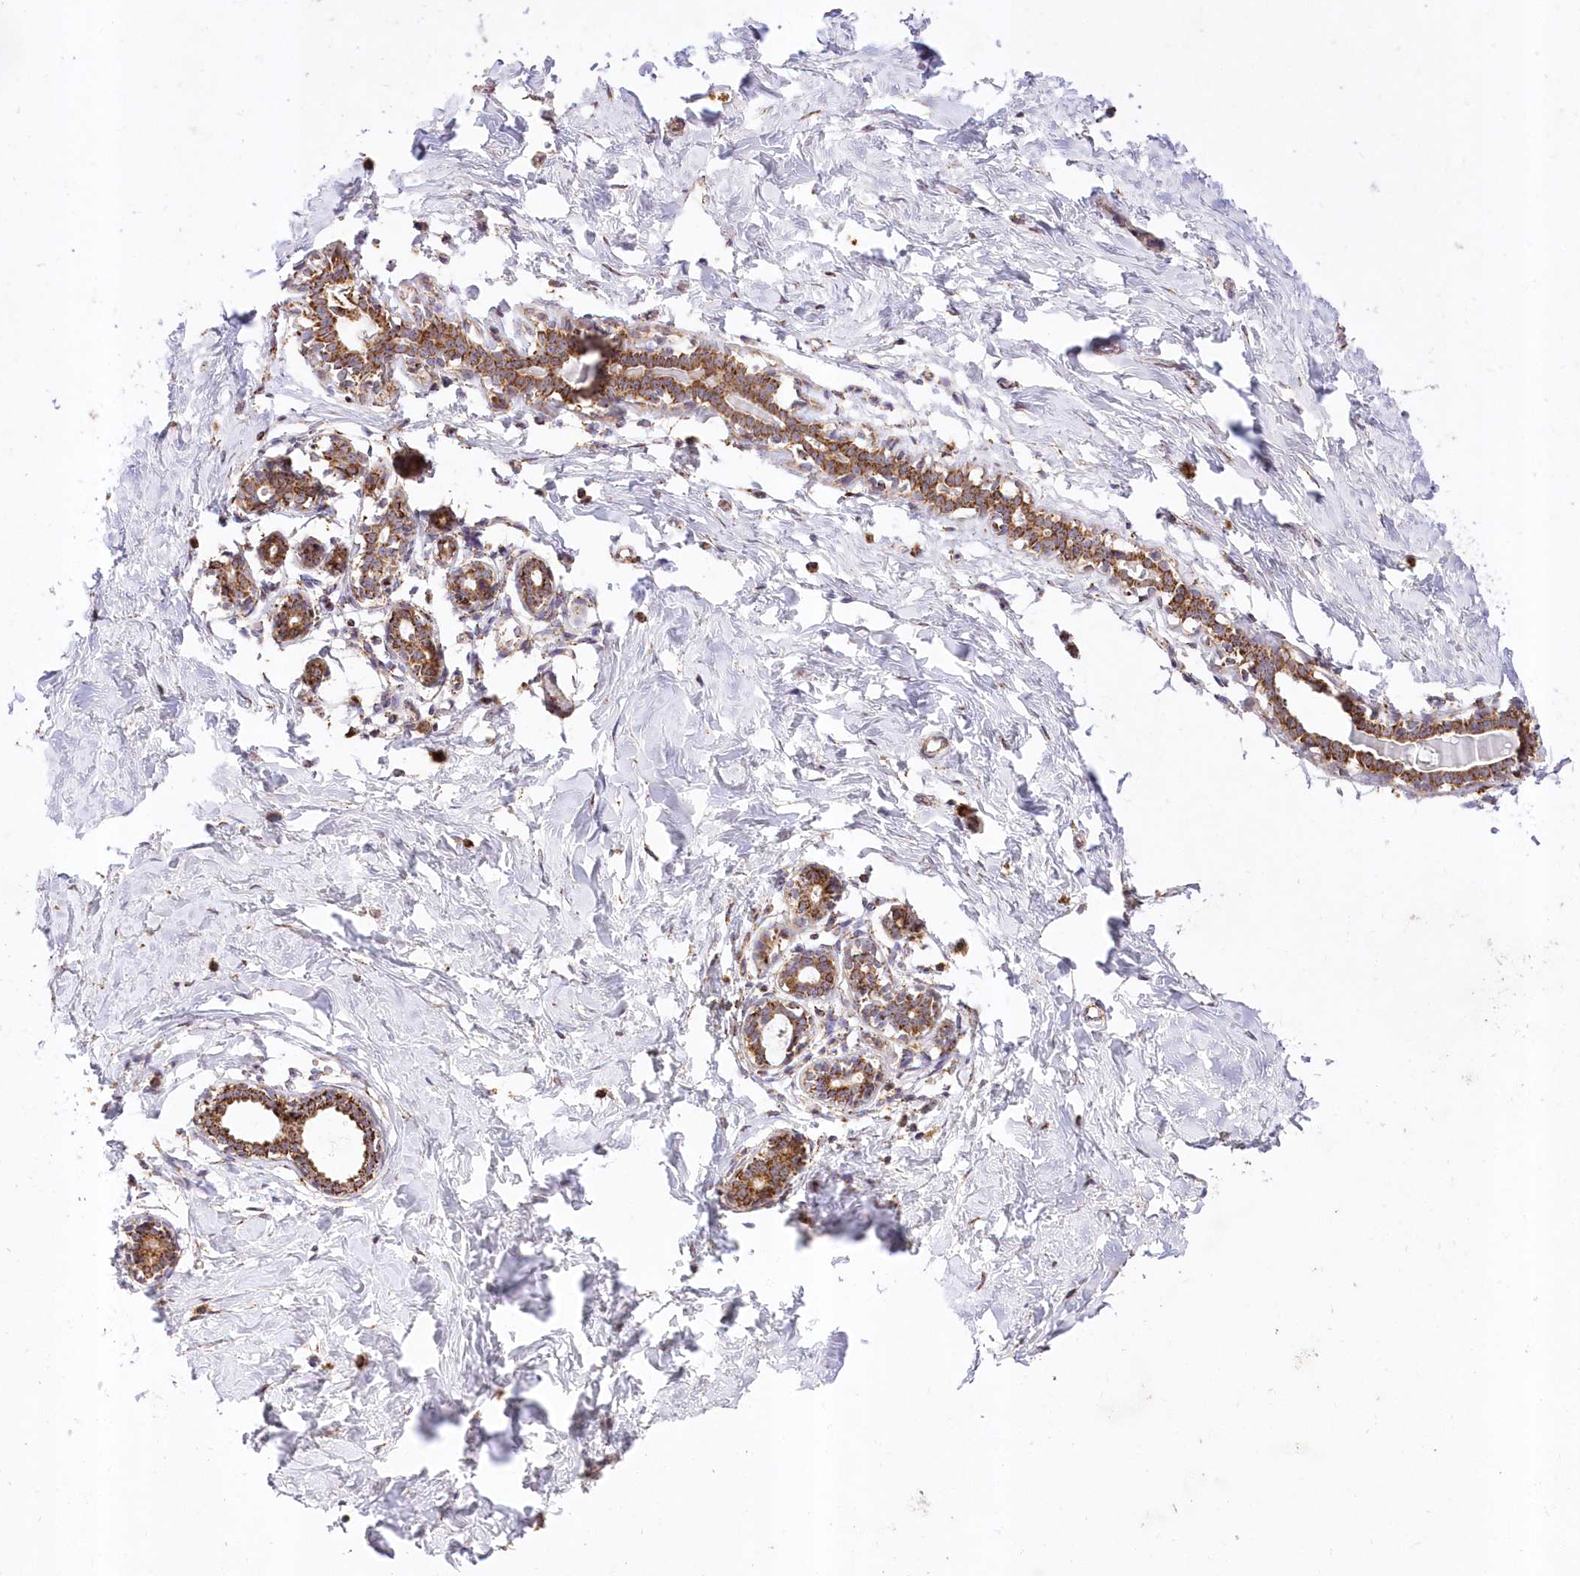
{"staining": {"intensity": "strong", "quantity": ">75%", "location": "cytoplasmic/membranous"}, "tissue": "breast", "cell_type": "Glandular cells", "image_type": "normal", "snomed": [{"axis": "morphology", "description": "Normal tissue, NOS"}, {"axis": "morphology", "description": "Adenoma, NOS"}, {"axis": "topography", "description": "Breast"}], "caption": "Brown immunohistochemical staining in normal human breast reveals strong cytoplasmic/membranous positivity in about >75% of glandular cells. (Brightfield microscopy of DAB IHC at high magnification).", "gene": "ASNSD1", "patient": {"sex": "female", "age": 23}}